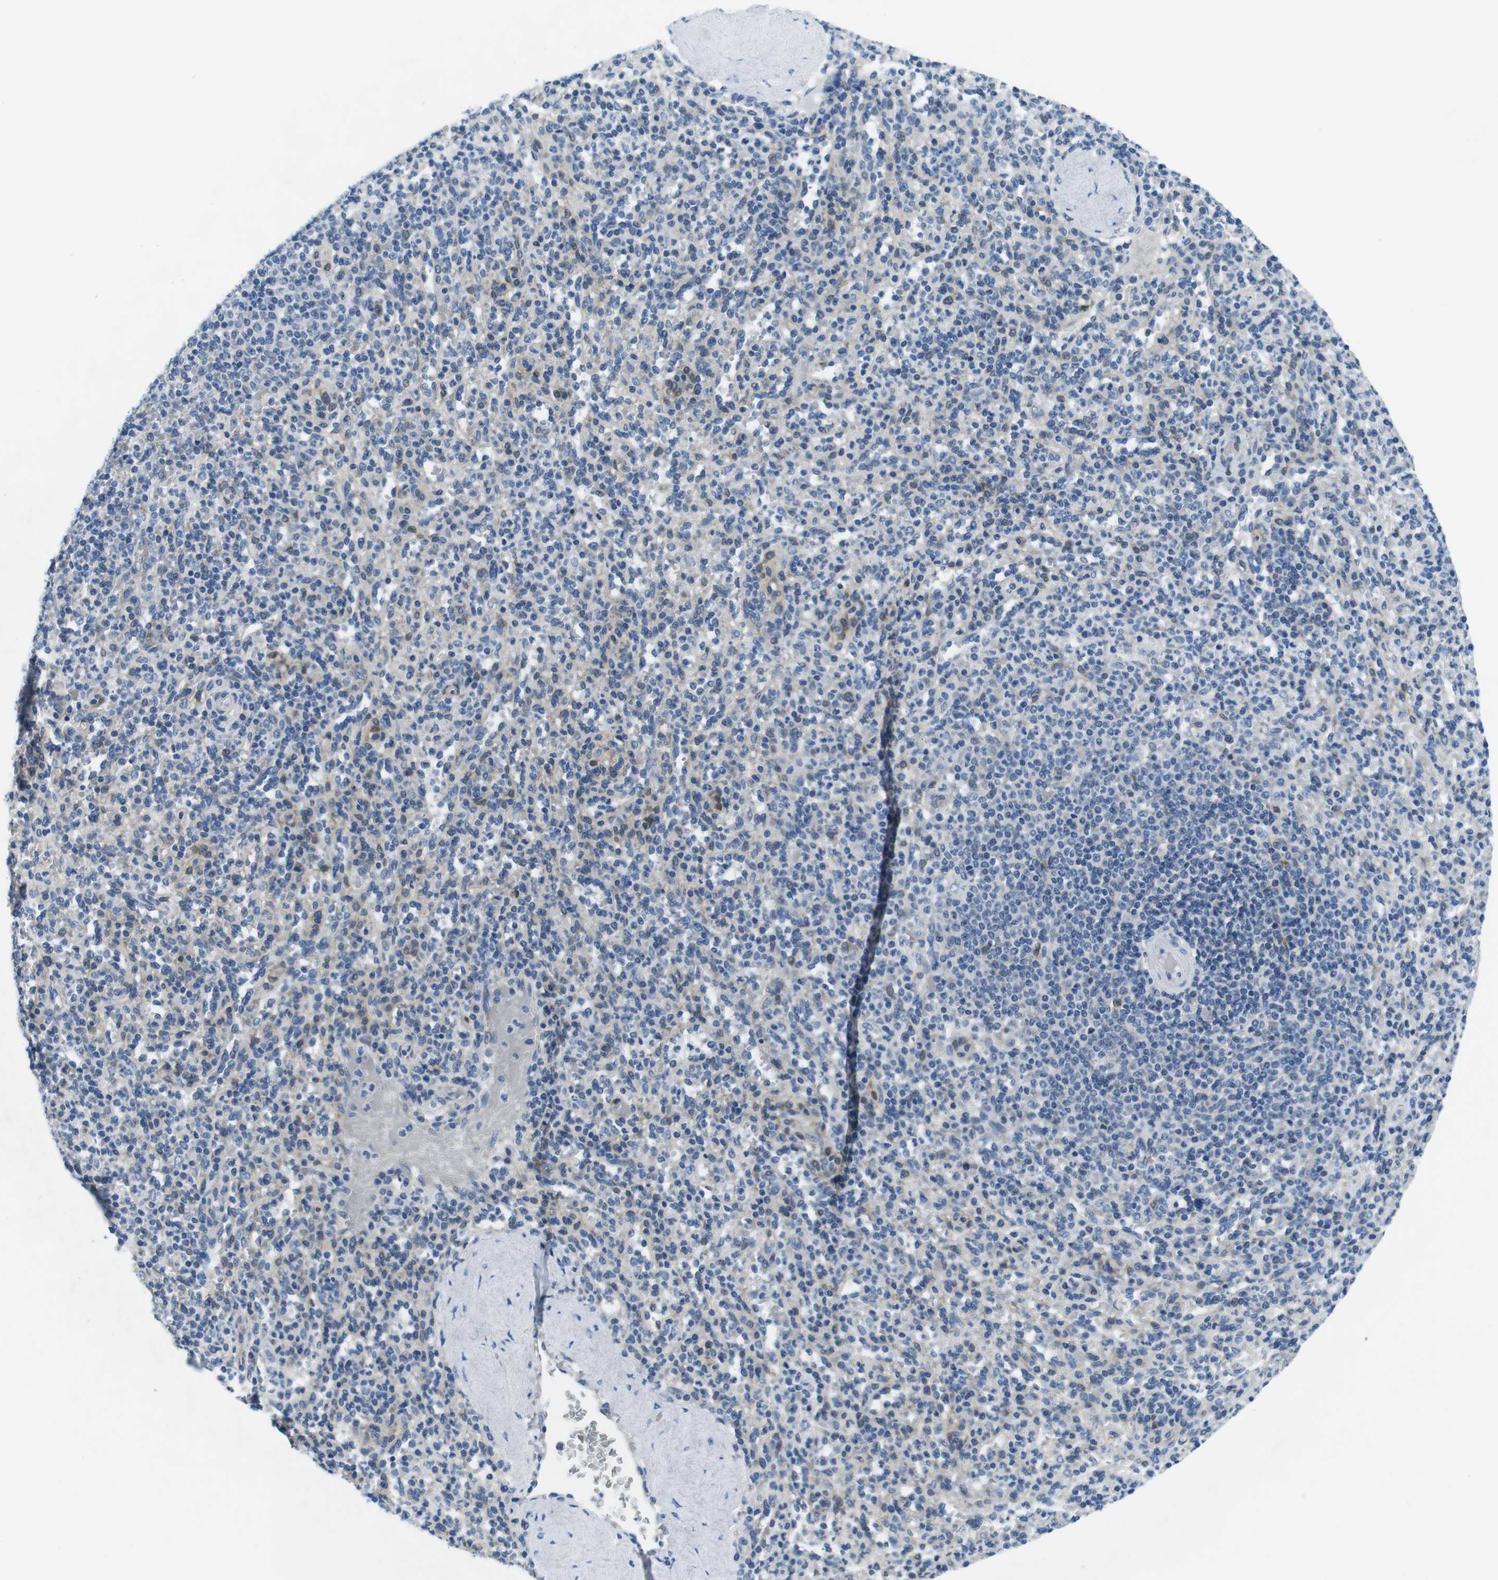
{"staining": {"intensity": "weak", "quantity": "<25%", "location": "cytoplasmic/membranous,nuclear"}, "tissue": "spleen", "cell_type": "Cells in red pulp", "image_type": "normal", "snomed": [{"axis": "morphology", "description": "Normal tissue, NOS"}, {"axis": "topography", "description": "Spleen"}], "caption": "IHC histopathology image of normal spleen stained for a protein (brown), which displays no staining in cells in red pulp.", "gene": "PHLDA1", "patient": {"sex": "male", "age": 36}}